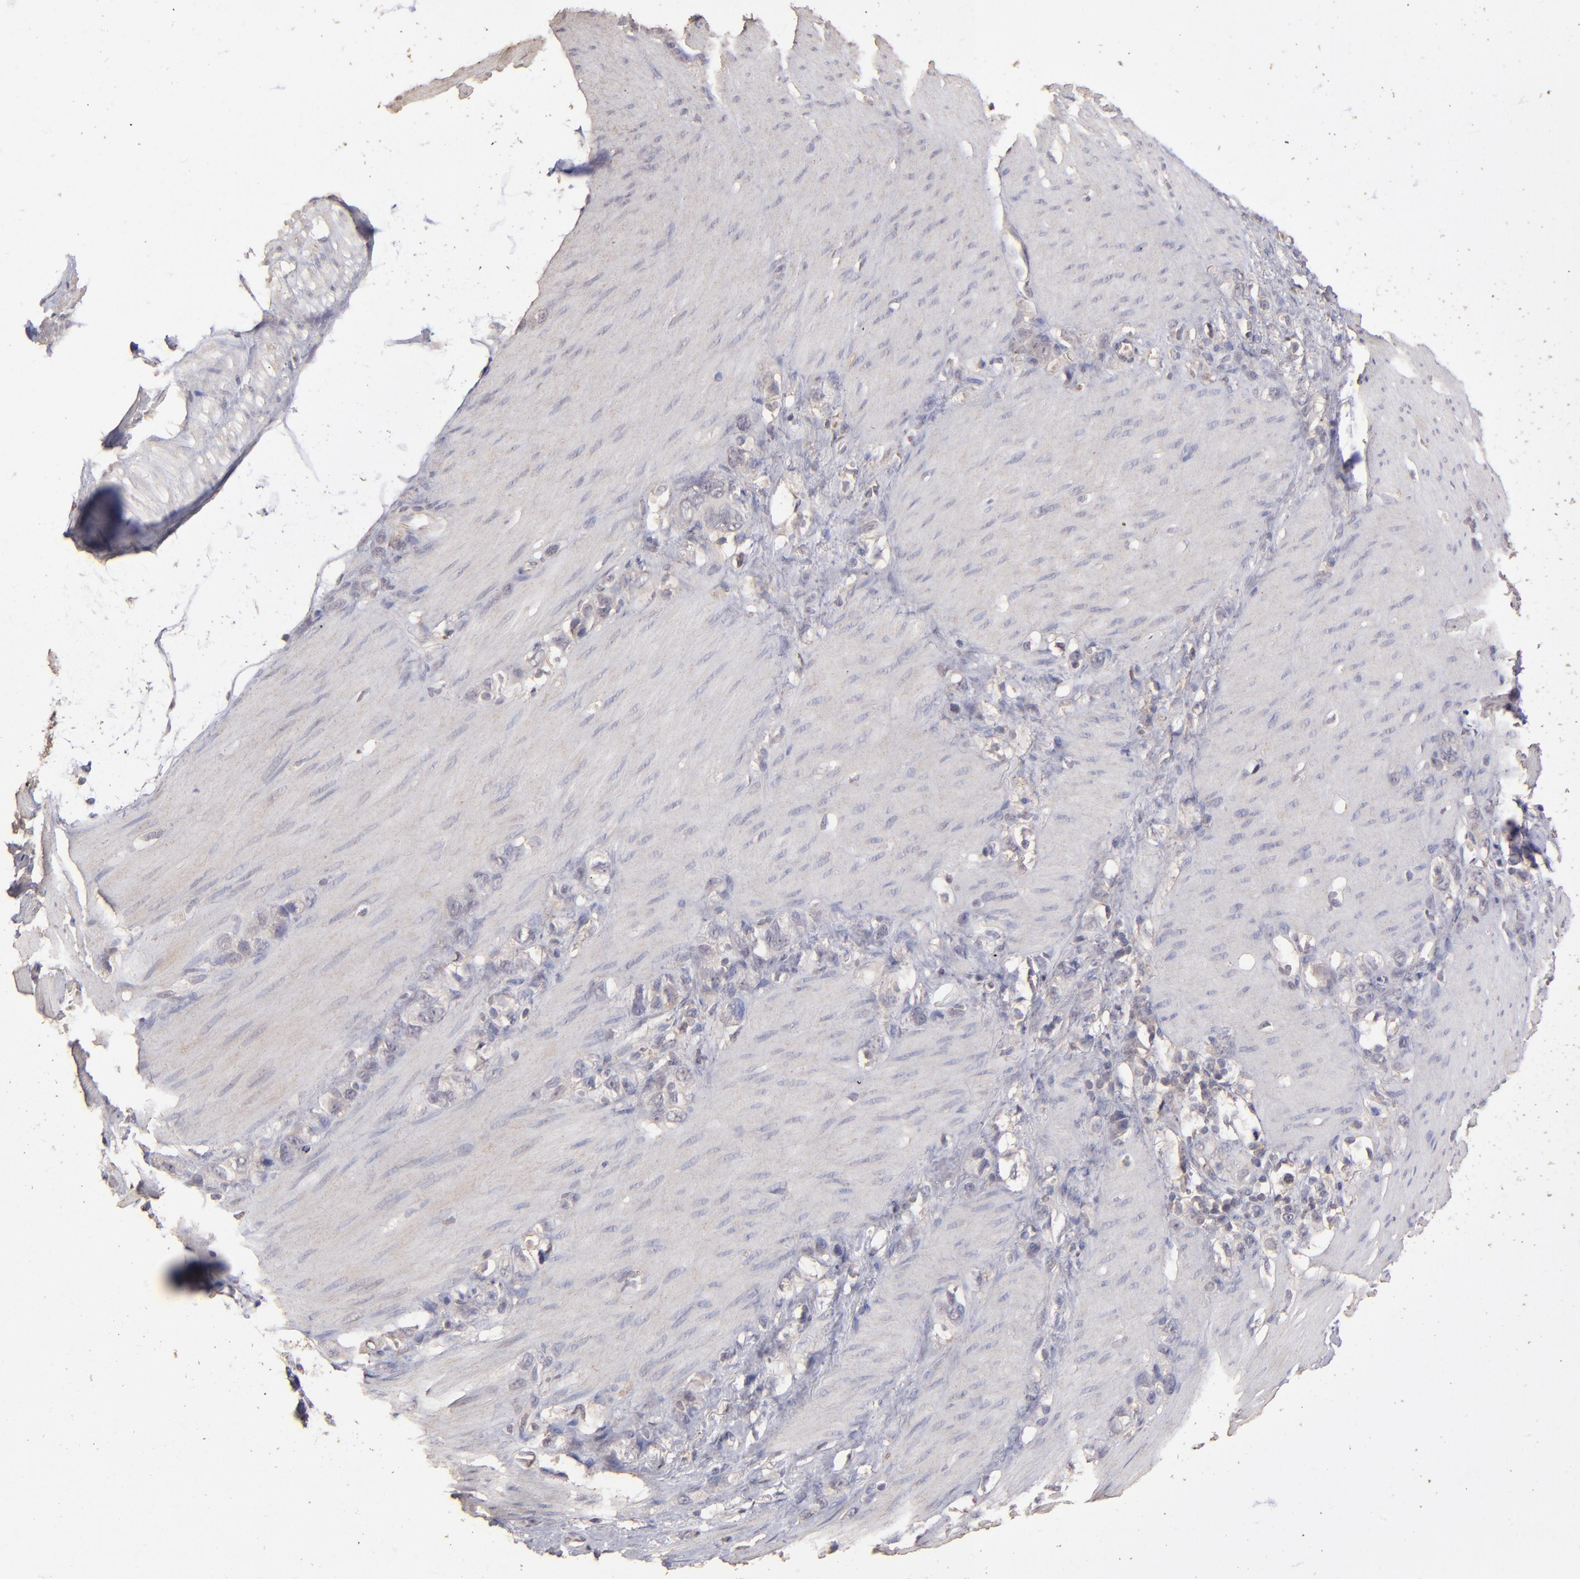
{"staining": {"intensity": "weak", "quantity": "25%-75%", "location": "cytoplasmic/membranous"}, "tissue": "stomach cancer", "cell_type": "Tumor cells", "image_type": "cancer", "snomed": [{"axis": "morphology", "description": "Normal tissue, NOS"}, {"axis": "morphology", "description": "Adenocarcinoma, NOS"}, {"axis": "morphology", "description": "Adenocarcinoma, High grade"}, {"axis": "topography", "description": "Stomach, upper"}, {"axis": "topography", "description": "Stomach"}], "caption": "About 25%-75% of tumor cells in stomach cancer (high-grade adenocarcinoma) reveal weak cytoplasmic/membranous protein positivity as visualized by brown immunohistochemical staining.", "gene": "FAT1", "patient": {"sex": "female", "age": 65}}